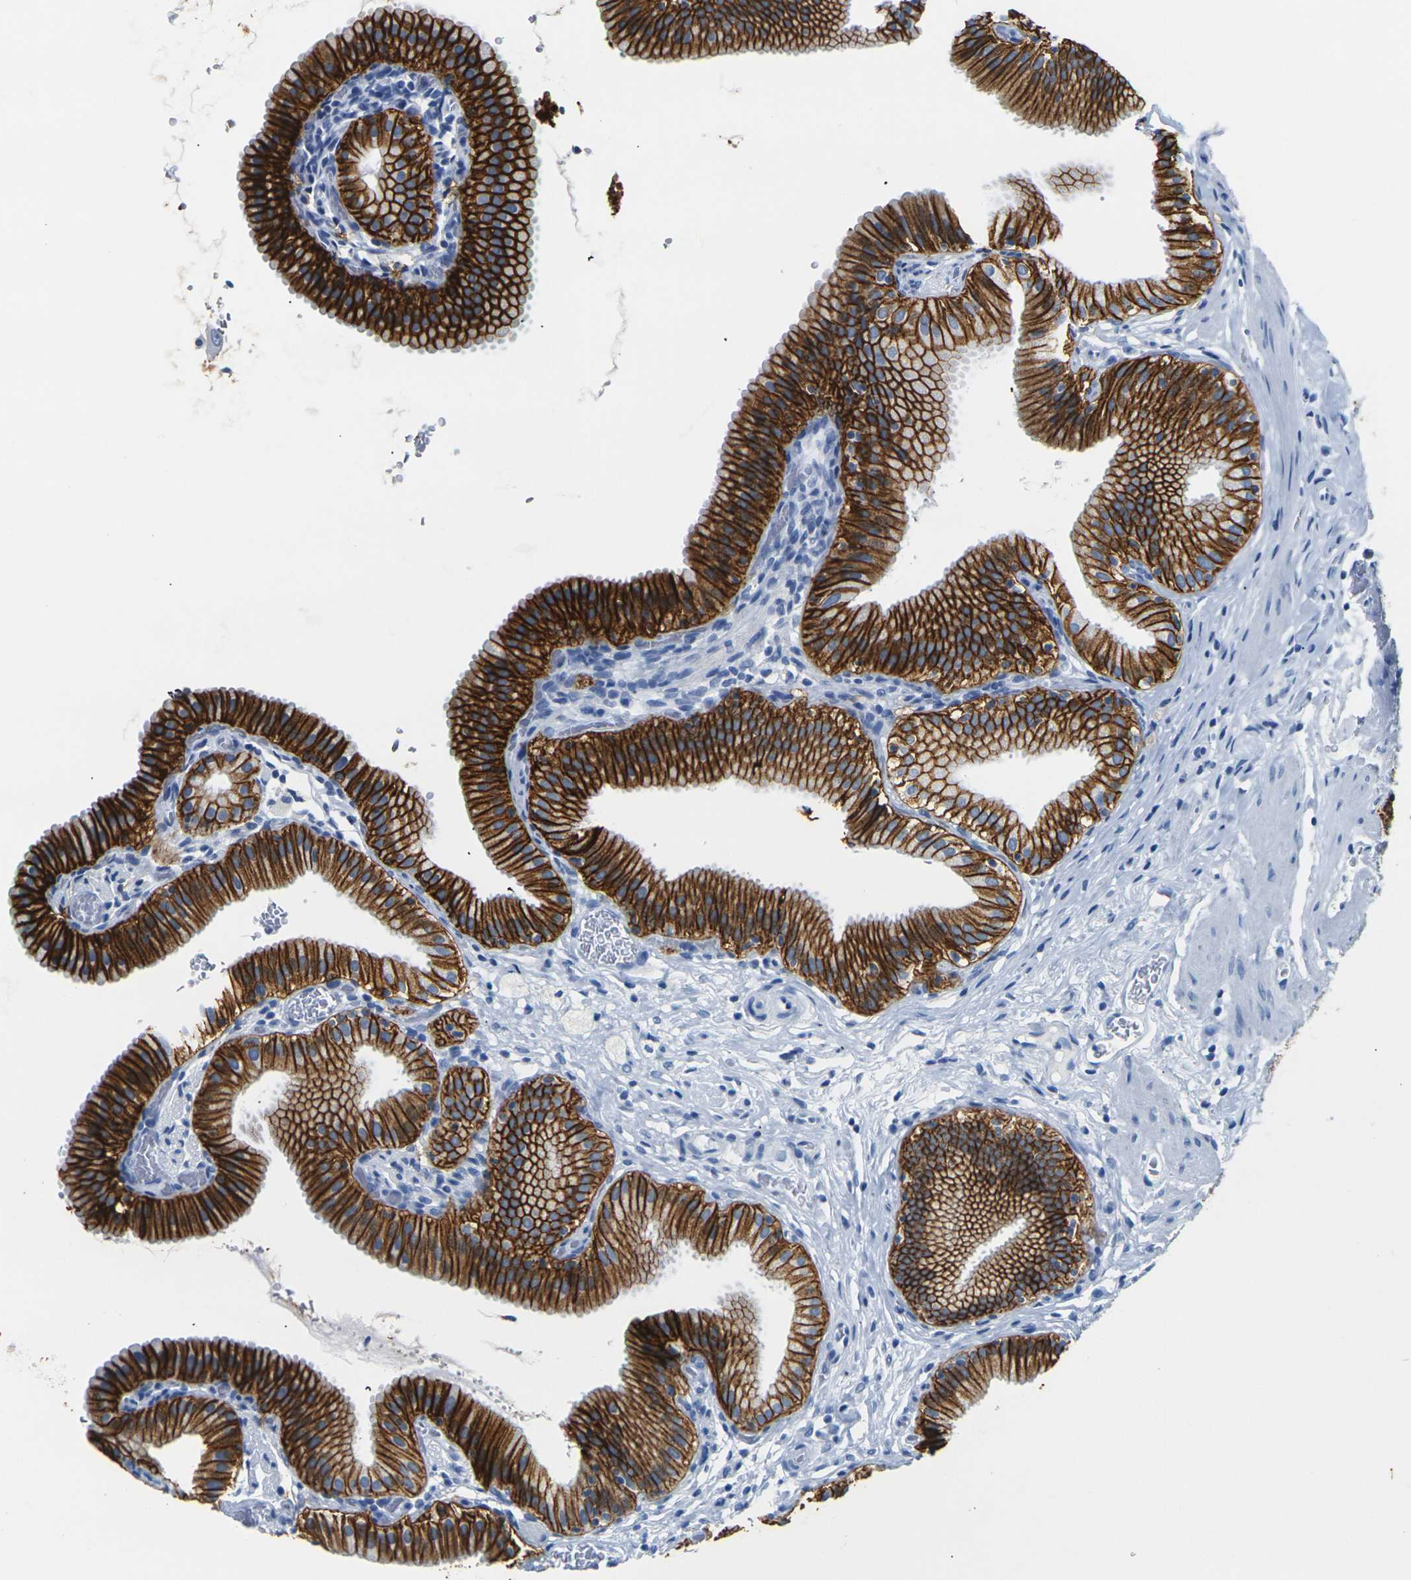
{"staining": {"intensity": "strong", "quantity": ">75%", "location": "cytoplasmic/membranous"}, "tissue": "gallbladder", "cell_type": "Glandular cells", "image_type": "normal", "snomed": [{"axis": "morphology", "description": "Normal tissue, NOS"}, {"axis": "topography", "description": "Gallbladder"}], "caption": "This is a photomicrograph of IHC staining of benign gallbladder, which shows strong expression in the cytoplasmic/membranous of glandular cells.", "gene": "CLDN7", "patient": {"sex": "male", "age": 54}}